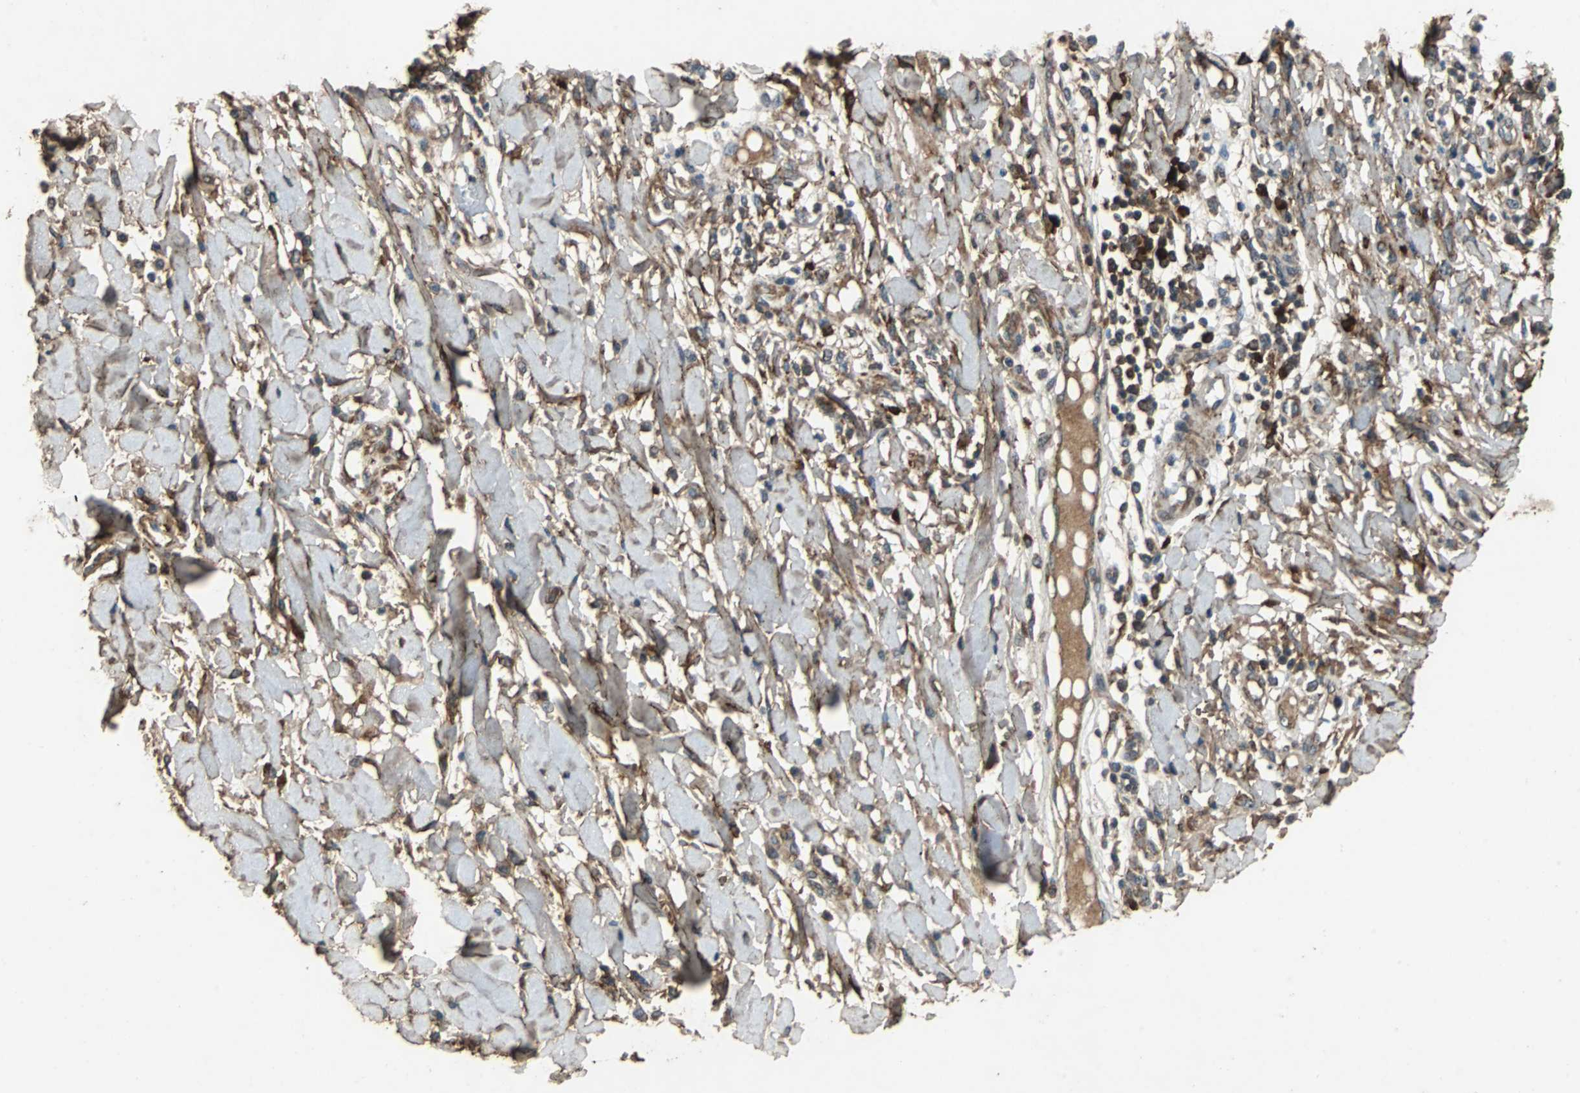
{"staining": {"intensity": "moderate", "quantity": ">75%", "location": "cytoplasmic/membranous"}, "tissue": "skin cancer", "cell_type": "Tumor cells", "image_type": "cancer", "snomed": [{"axis": "morphology", "description": "Squamous cell carcinoma, NOS"}, {"axis": "topography", "description": "Skin"}], "caption": "Protein expression analysis of human skin squamous cell carcinoma reveals moderate cytoplasmic/membranous expression in about >75% of tumor cells.", "gene": "NAA10", "patient": {"sex": "female", "age": 78}}